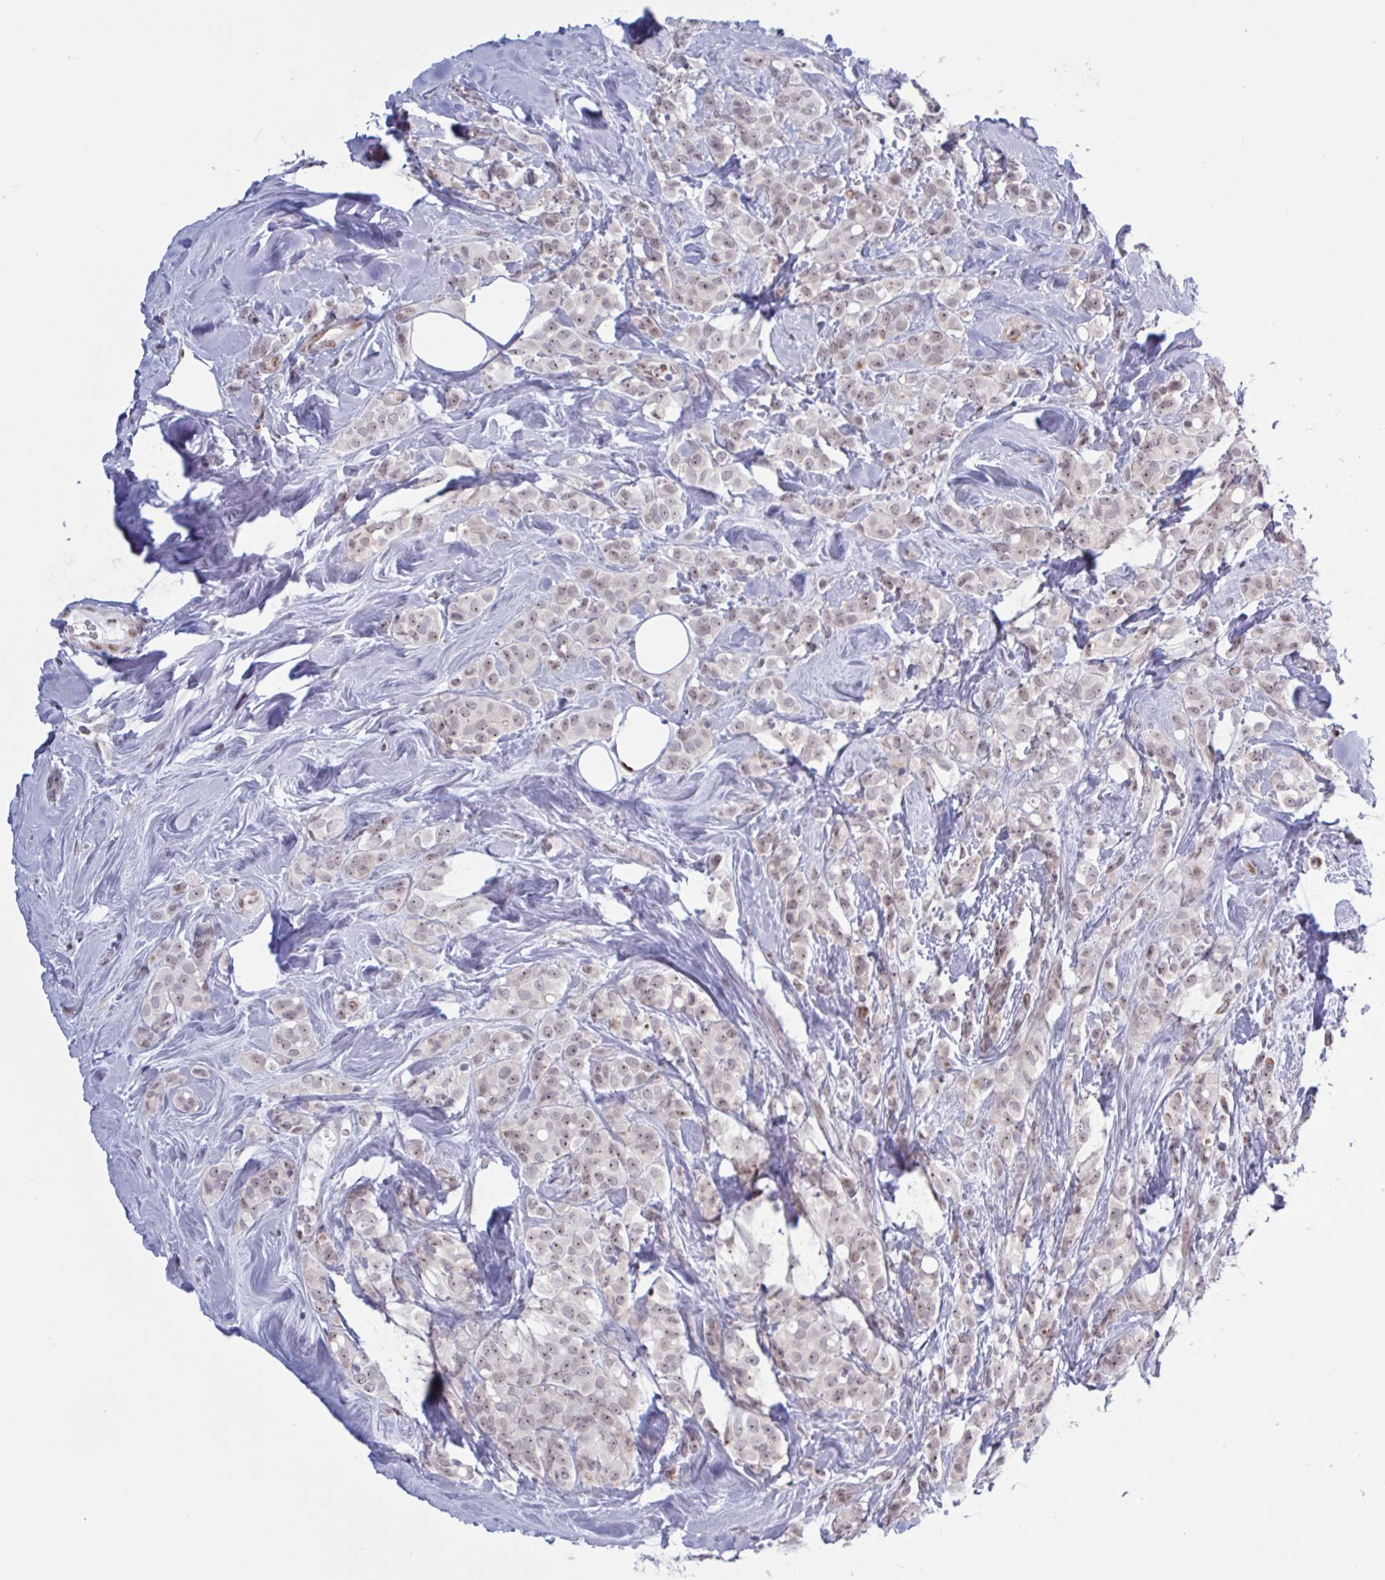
{"staining": {"intensity": "weak", "quantity": "<25%", "location": "nuclear"}, "tissue": "breast cancer", "cell_type": "Tumor cells", "image_type": "cancer", "snomed": [{"axis": "morphology", "description": "Lobular carcinoma"}, {"axis": "topography", "description": "Breast"}], "caption": "Immunohistochemistry image of neoplastic tissue: breast lobular carcinoma stained with DAB (3,3'-diaminobenzidine) demonstrates no significant protein positivity in tumor cells. The staining is performed using DAB brown chromogen with nuclei counter-stained in using hematoxylin.", "gene": "PRMT6", "patient": {"sex": "female", "age": 68}}